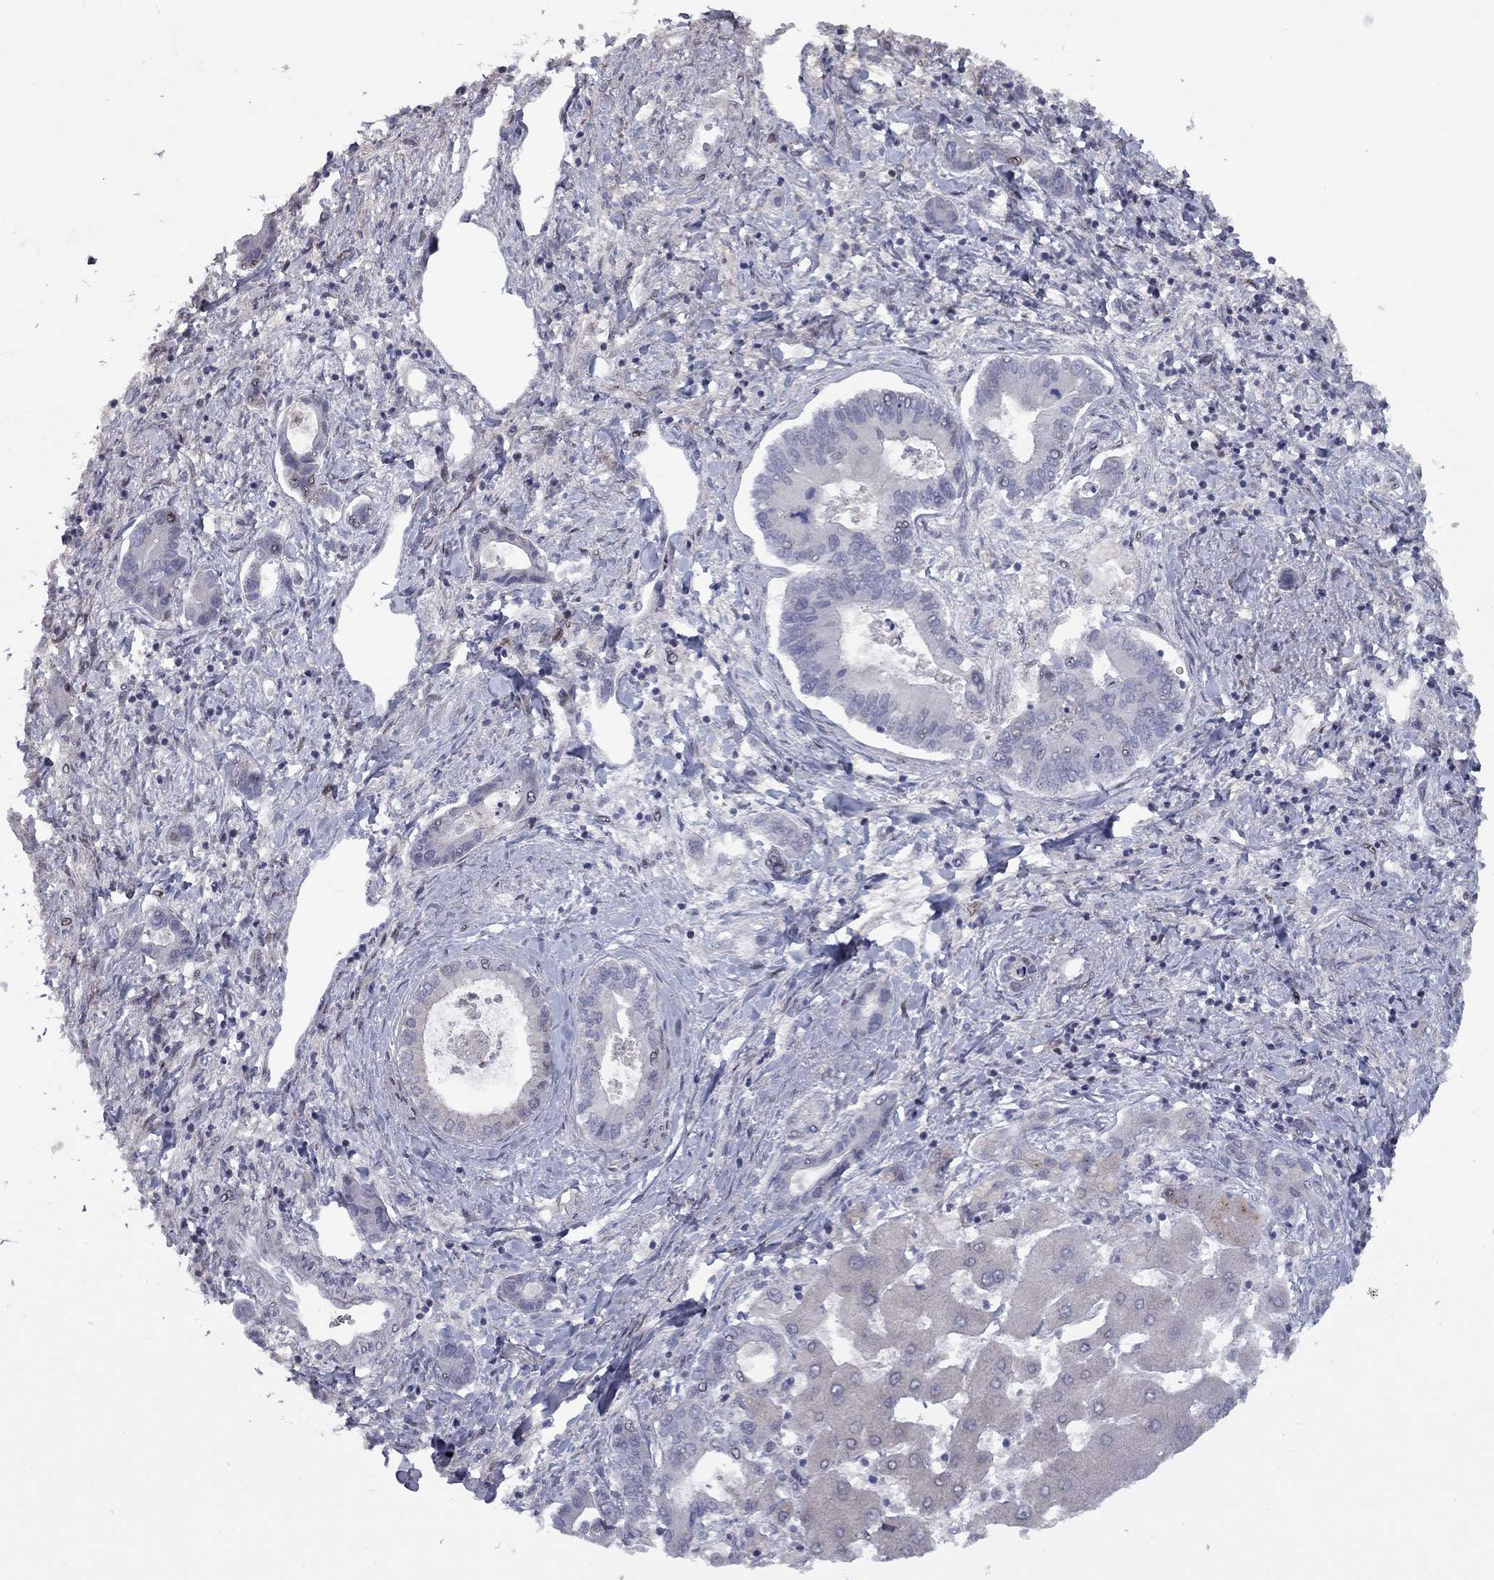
{"staining": {"intensity": "negative", "quantity": "none", "location": "none"}, "tissue": "liver cancer", "cell_type": "Tumor cells", "image_type": "cancer", "snomed": [{"axis": "morphology", "description": "Cholangiocarcinoma"}, {"axis": "topography", "description": "Liver"}], "caption": "Immunohistochemical staining of liver cancer exhibits no significant expression in tumor cells.", "gene": "DUSP7", "patient": {"sex": "male", "age": 66}}